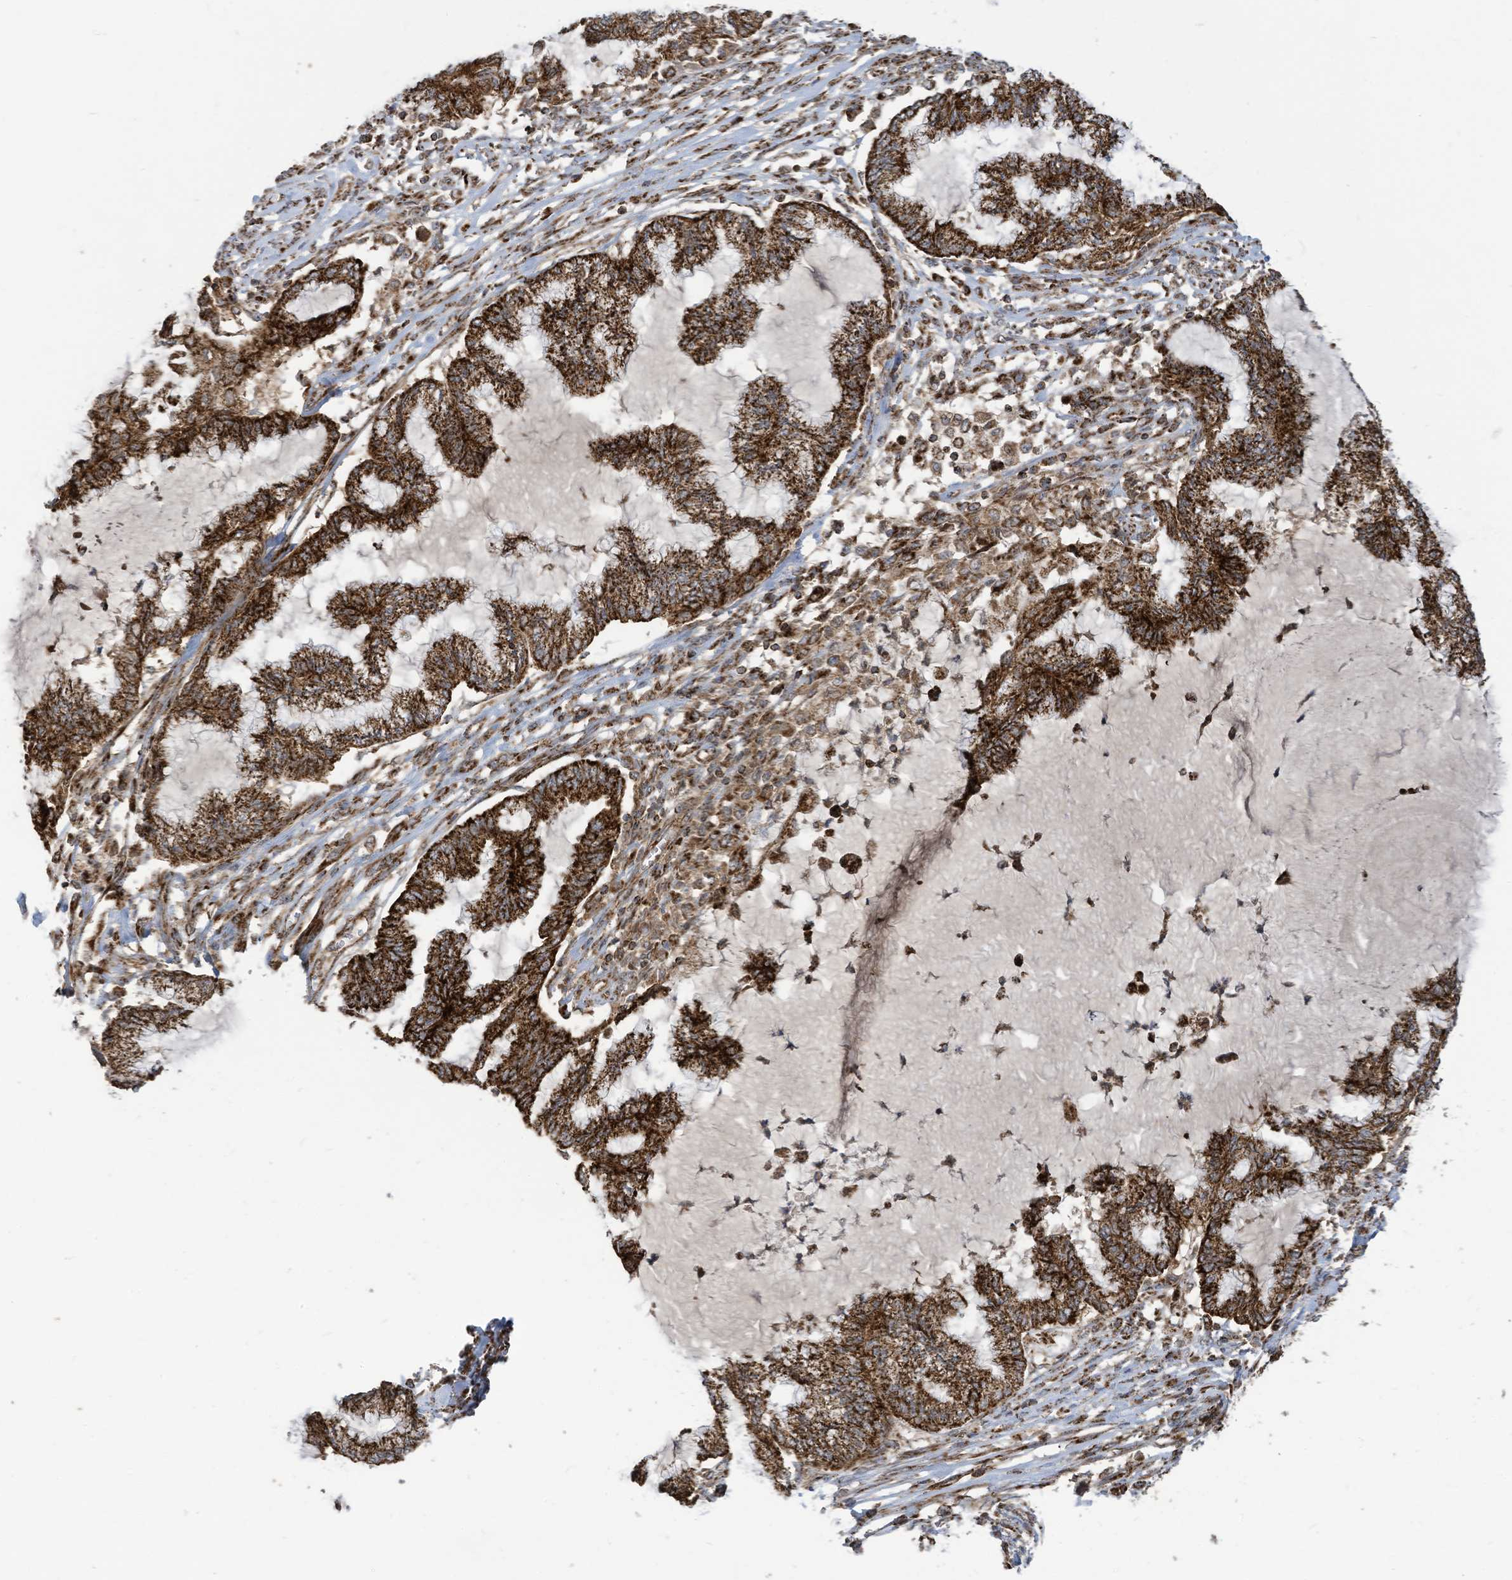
{"staining": {"intensity": "strong", "quantity": ">75%", "location": "cytoplasmic/membranous"}, "tissue": "endometrial cancer", "cell_type": "Tumor cells", "image_type": "cancer", "snomed": [{"axis": "morphology", "description": "Adenocarcinoma, NOS"}, {"axis": "topography", "description": "Endometrium"}], "caption": "Protein expression analysis of human endometrial cancer (adenocarcinoma) reveals strong cytoplasmic/membranous staining in approximately >75% of tumor cells.", "gene": "COX10", "patient": {"sex": "female", "age": 86}}